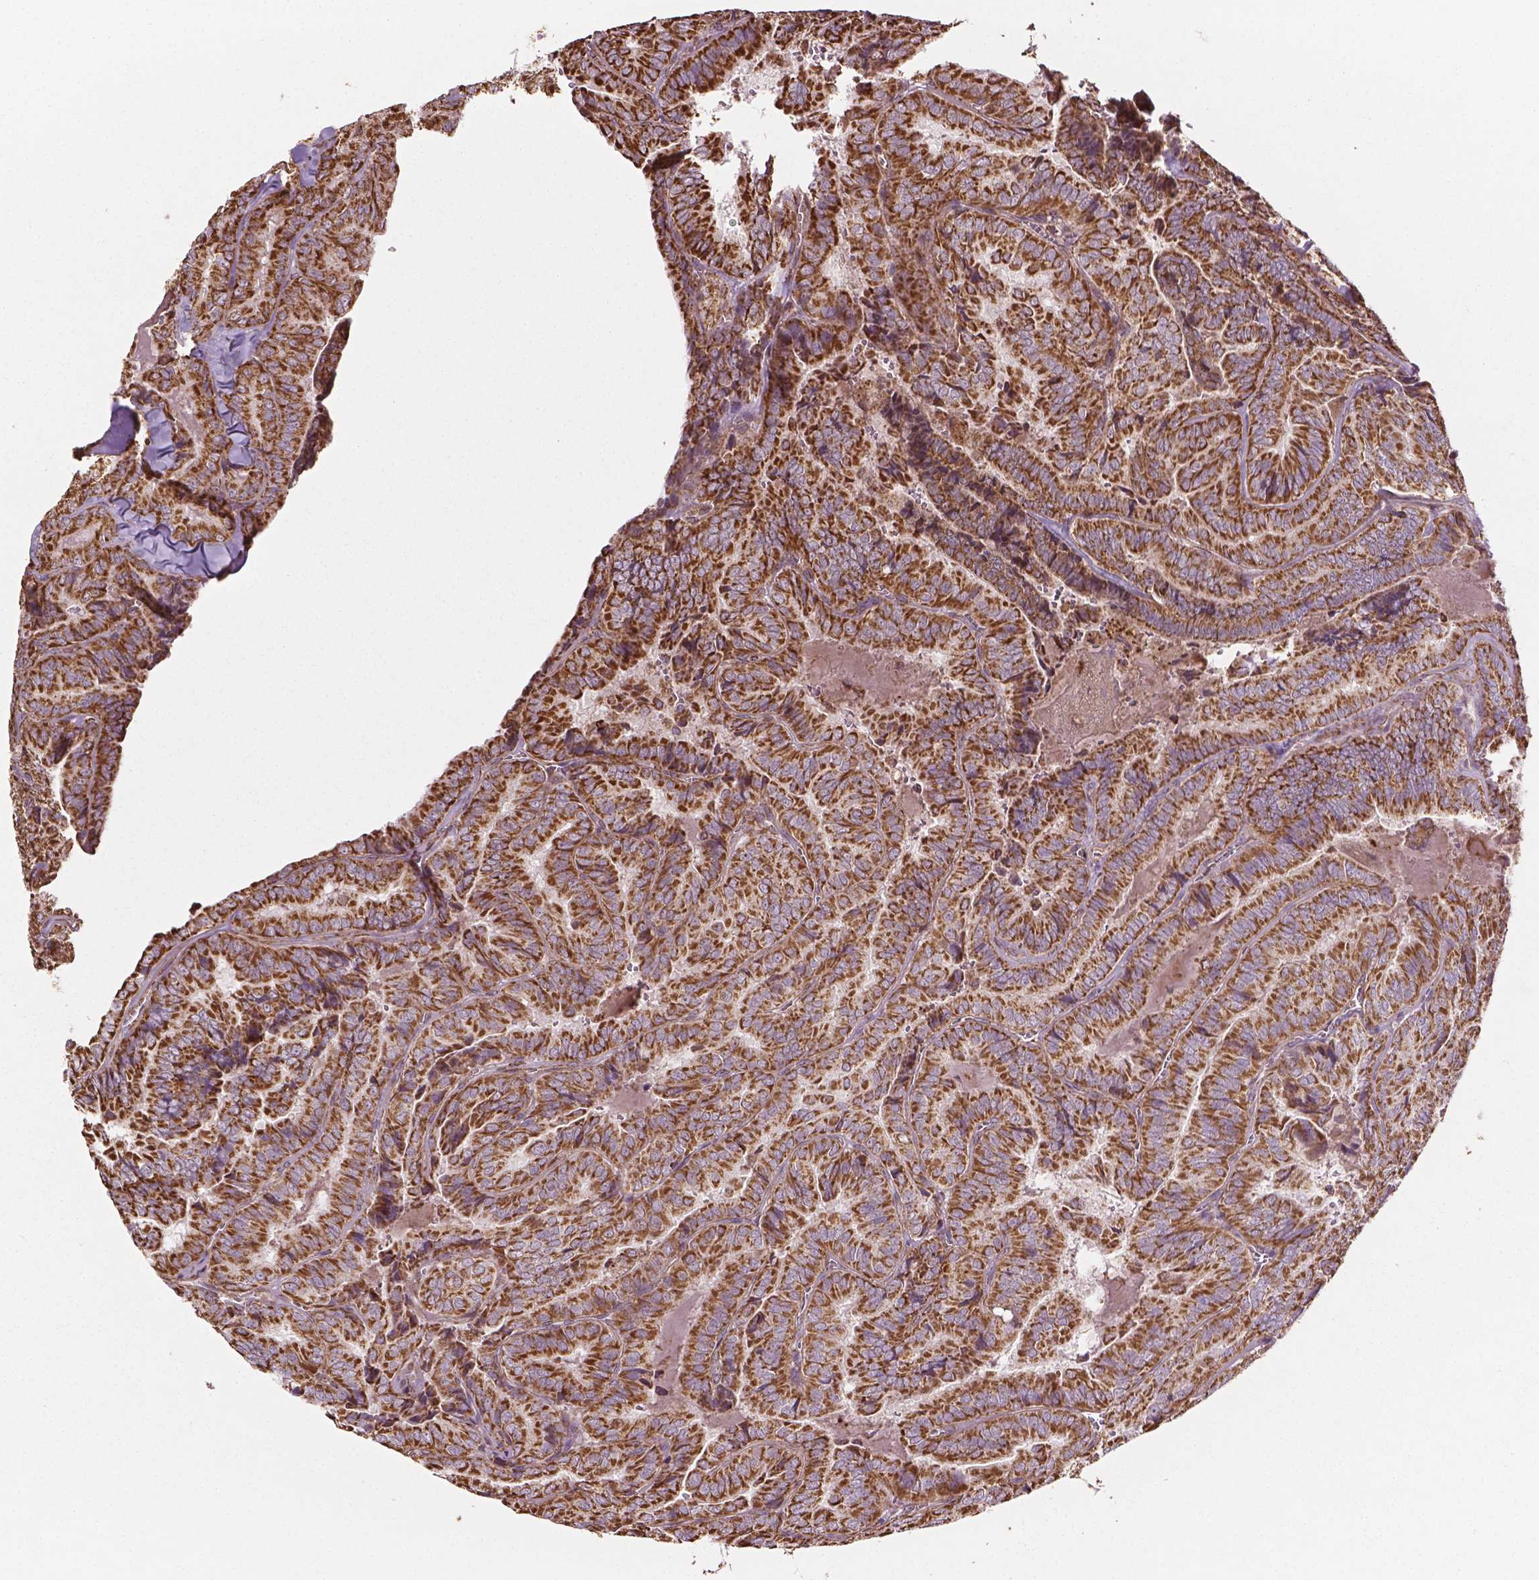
{"staining": {"intensity": "moderate", "quantity": ">75%", "location": "cytoplasmic/membranous"}, "tissue": "thyroid cancer", "cell_type": "Tumor cells", "image_type": "cancer", "snomed": [{"axis": "morphology", "description": "Papillary adenocarcinoma, NOS"}, {"axis": "topography", "description": "Thyroid gland"}], "caption": "A medium amount of moderate cytoplasmic/membranous expression is identified in about >75% of tumor cells in thyroid cancer (papillary adenocarcinoma) tissue.", "gene": "HS3ST3A1", "patient": {"sex": "female", "age": 75}}